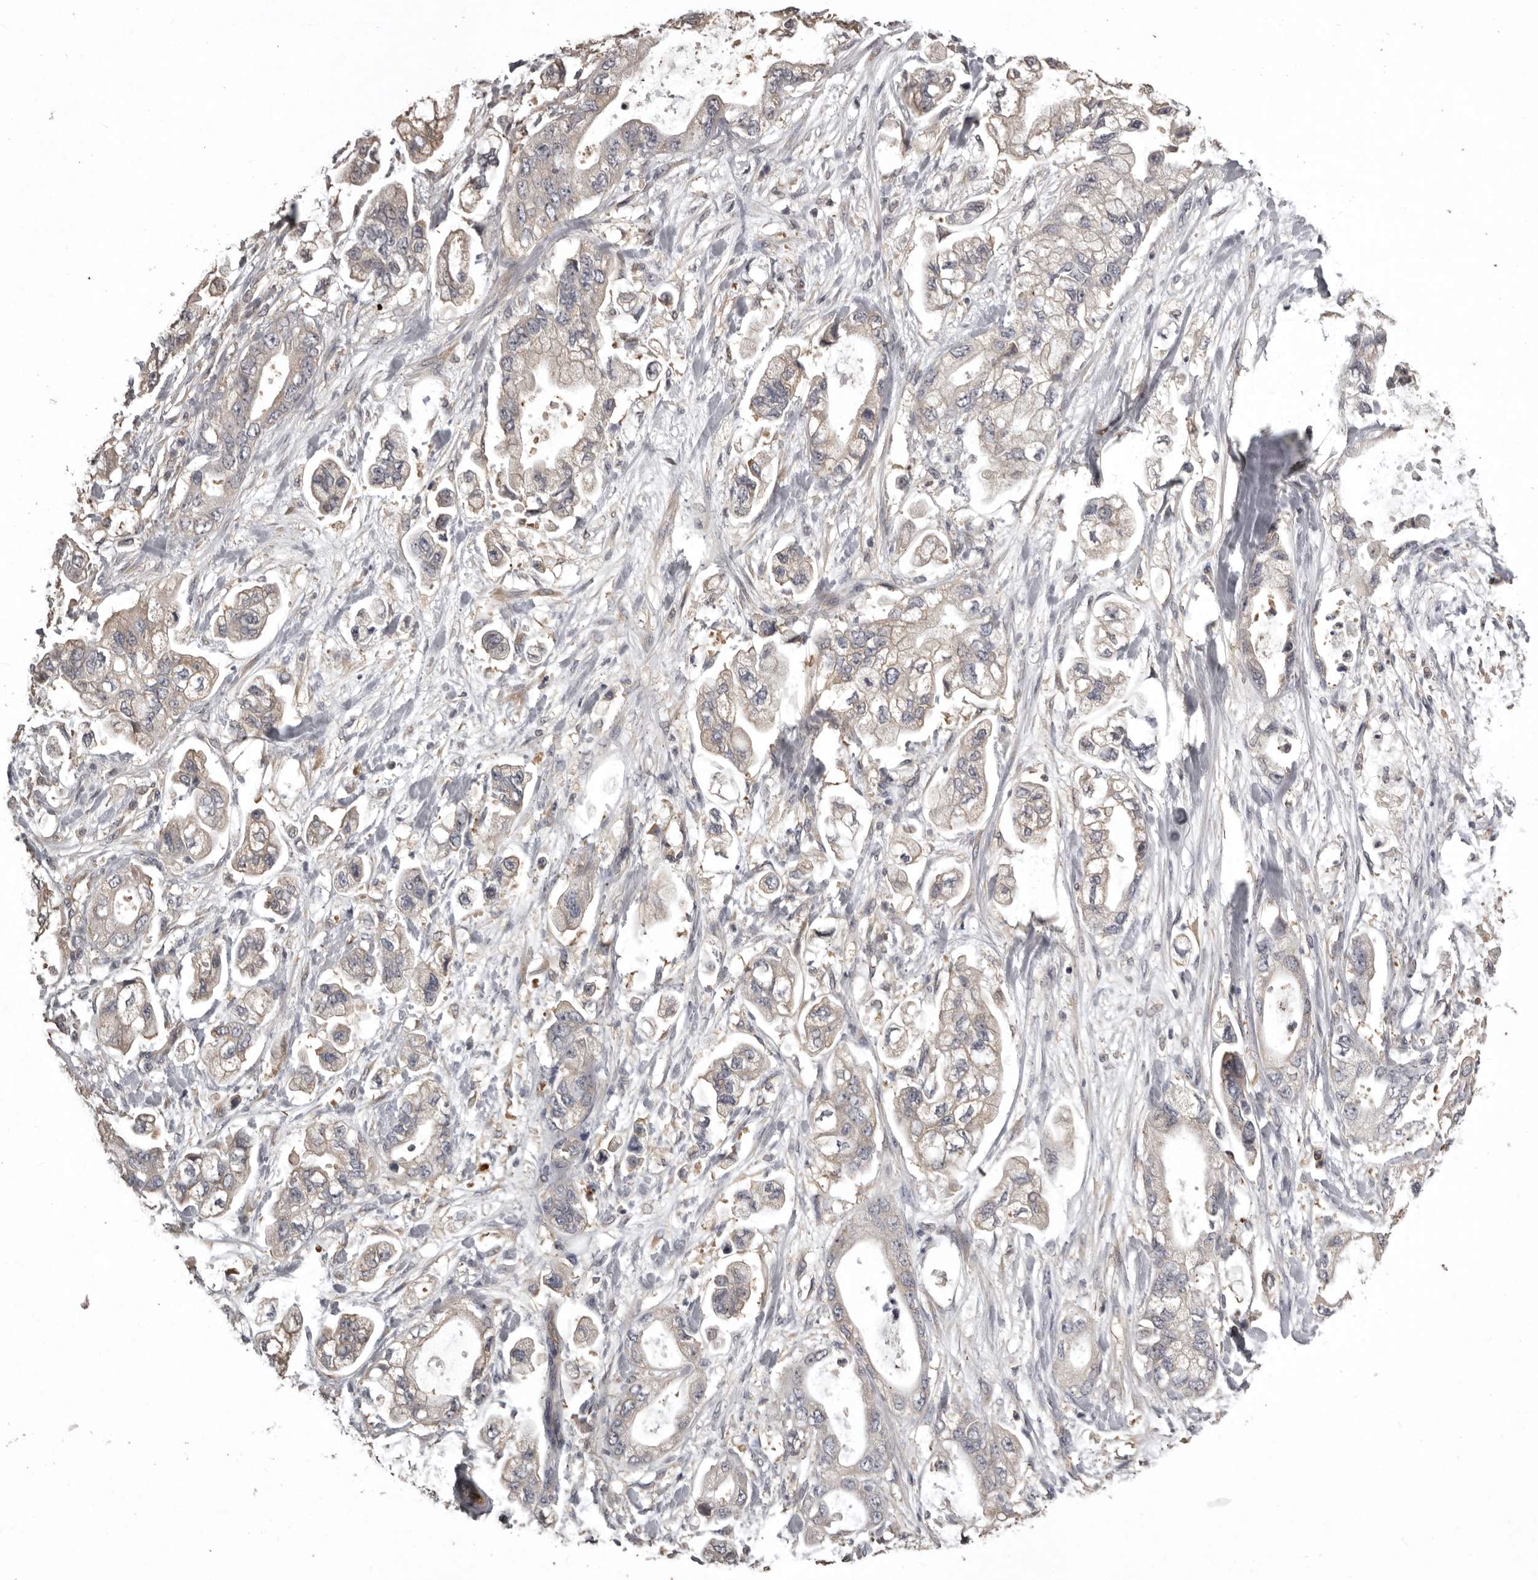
{"staining": {"intensity": "weak", "quantity": "25%-75%", "location": "cytoplasmic/membranous"}, "tissue": "stomach cancer", "cell_type": "Tumor cells", "image_type": "cancer", "snomed": [{"axis": "morphology", "description": "Normal tissue, NOS"}, {"axis": "morphology", "description": "Adenocarcinoma, NOS"}, {"axis": "topography", "description": "Stomach"}], "caption": "Immunohistochemistry of stomach adenocarcinoma reveals low levels of weak cytoplasmic/membranous staining in approximately 25%-75% of tumor cells. (DAB (3,3'-diaminobenzidine) IHC with brightfield microscopy, high magnification).", "gene": "DARS1", "patient": {"sex": "male", "age": 62}}